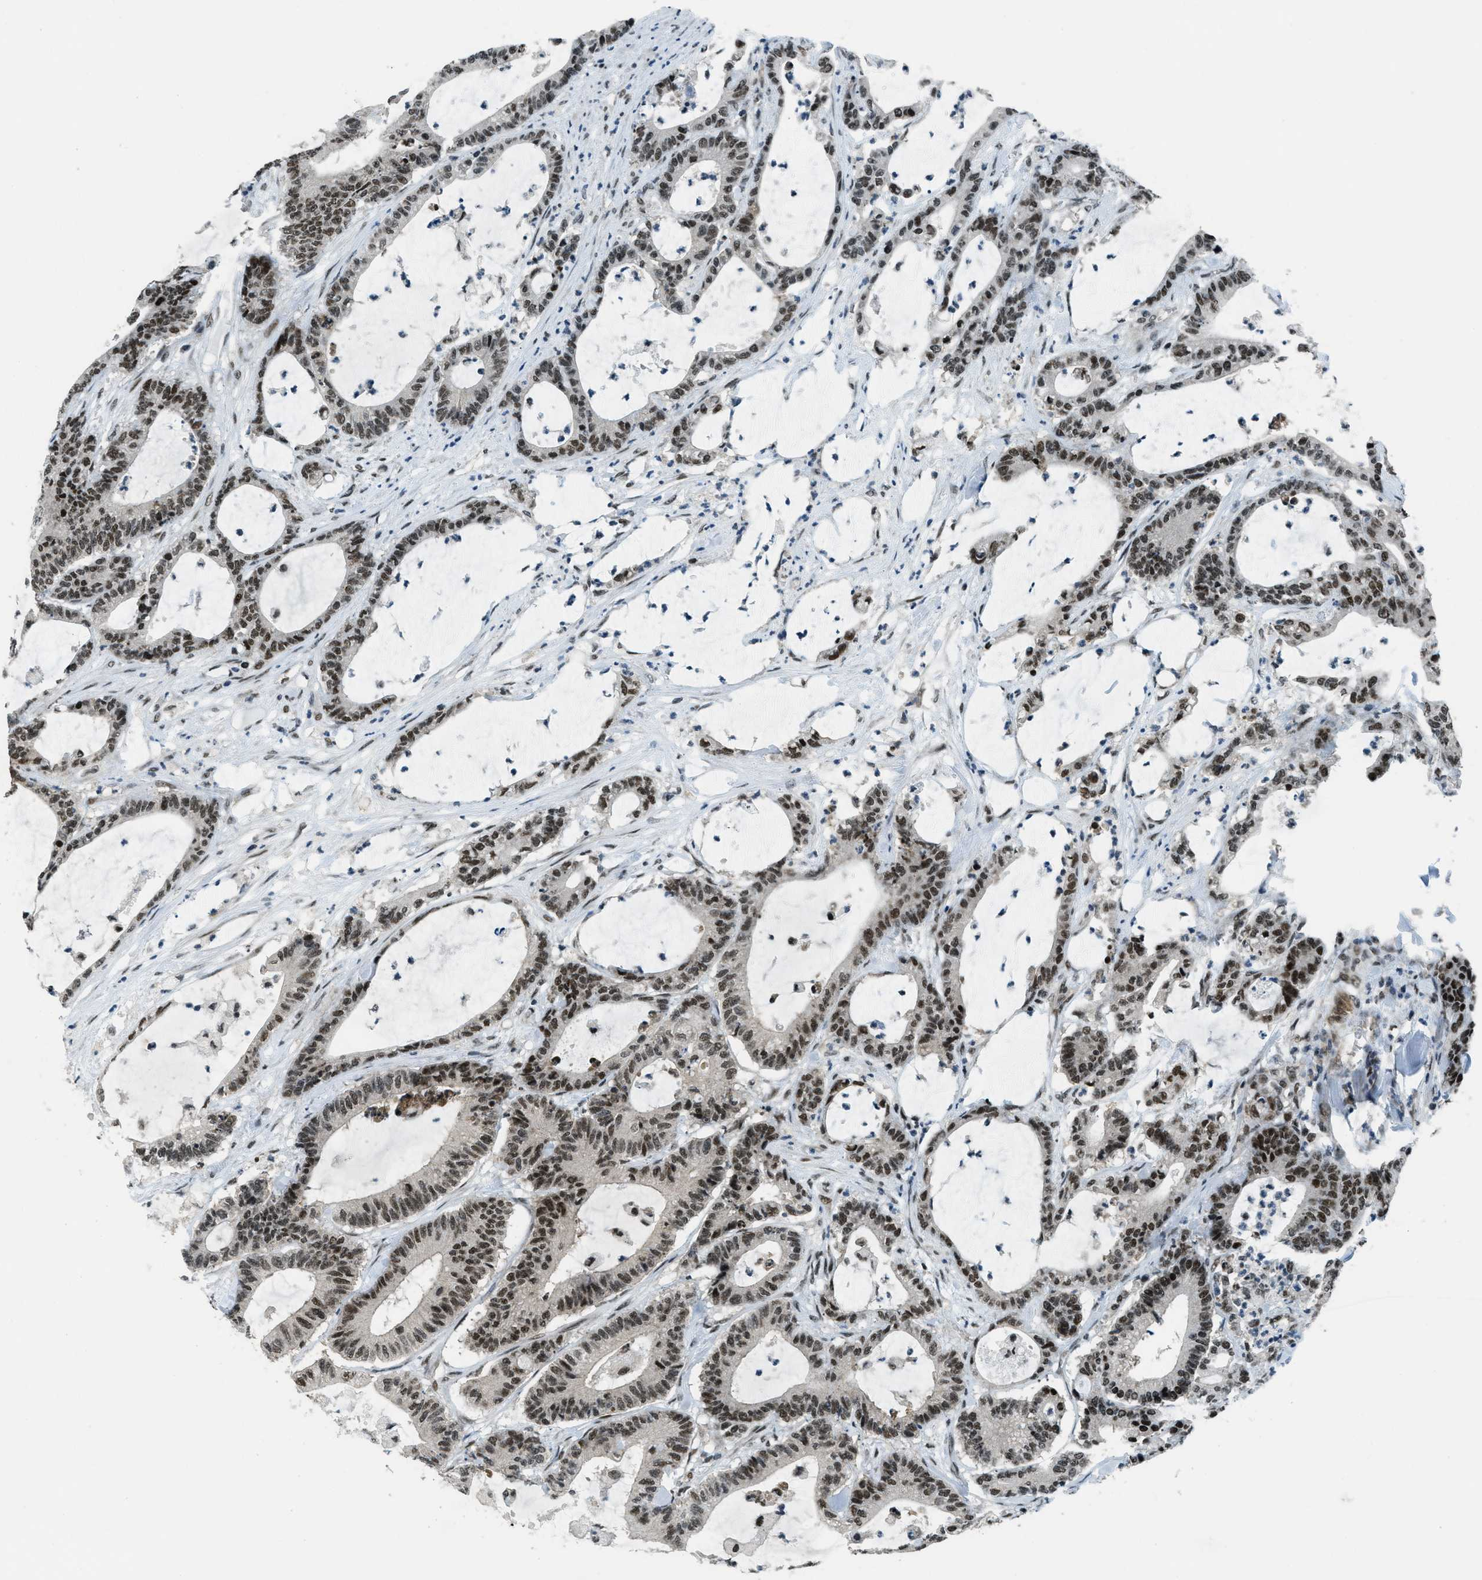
{"staining": {"intensity": "moderate", "quantity": ">75%", "location": "nuclear"}, "tissue": "colorectal cancer", "cell_type": "Tumor cells", "image_type": "cancer", "snomed": [{"axis": "morphology", "description": "Adenocarcinoma, NOS"}, {"axis": "topography", "description": "Colon"}], "caption": "This is a histology image of immunohistochemistry staining of colorectal cancer (adenocarcinoma), which shows moderate expression in the nuclear of tumor cells.", "gene": "KLF6", "patient": {"sex": "female", "age": 84}}